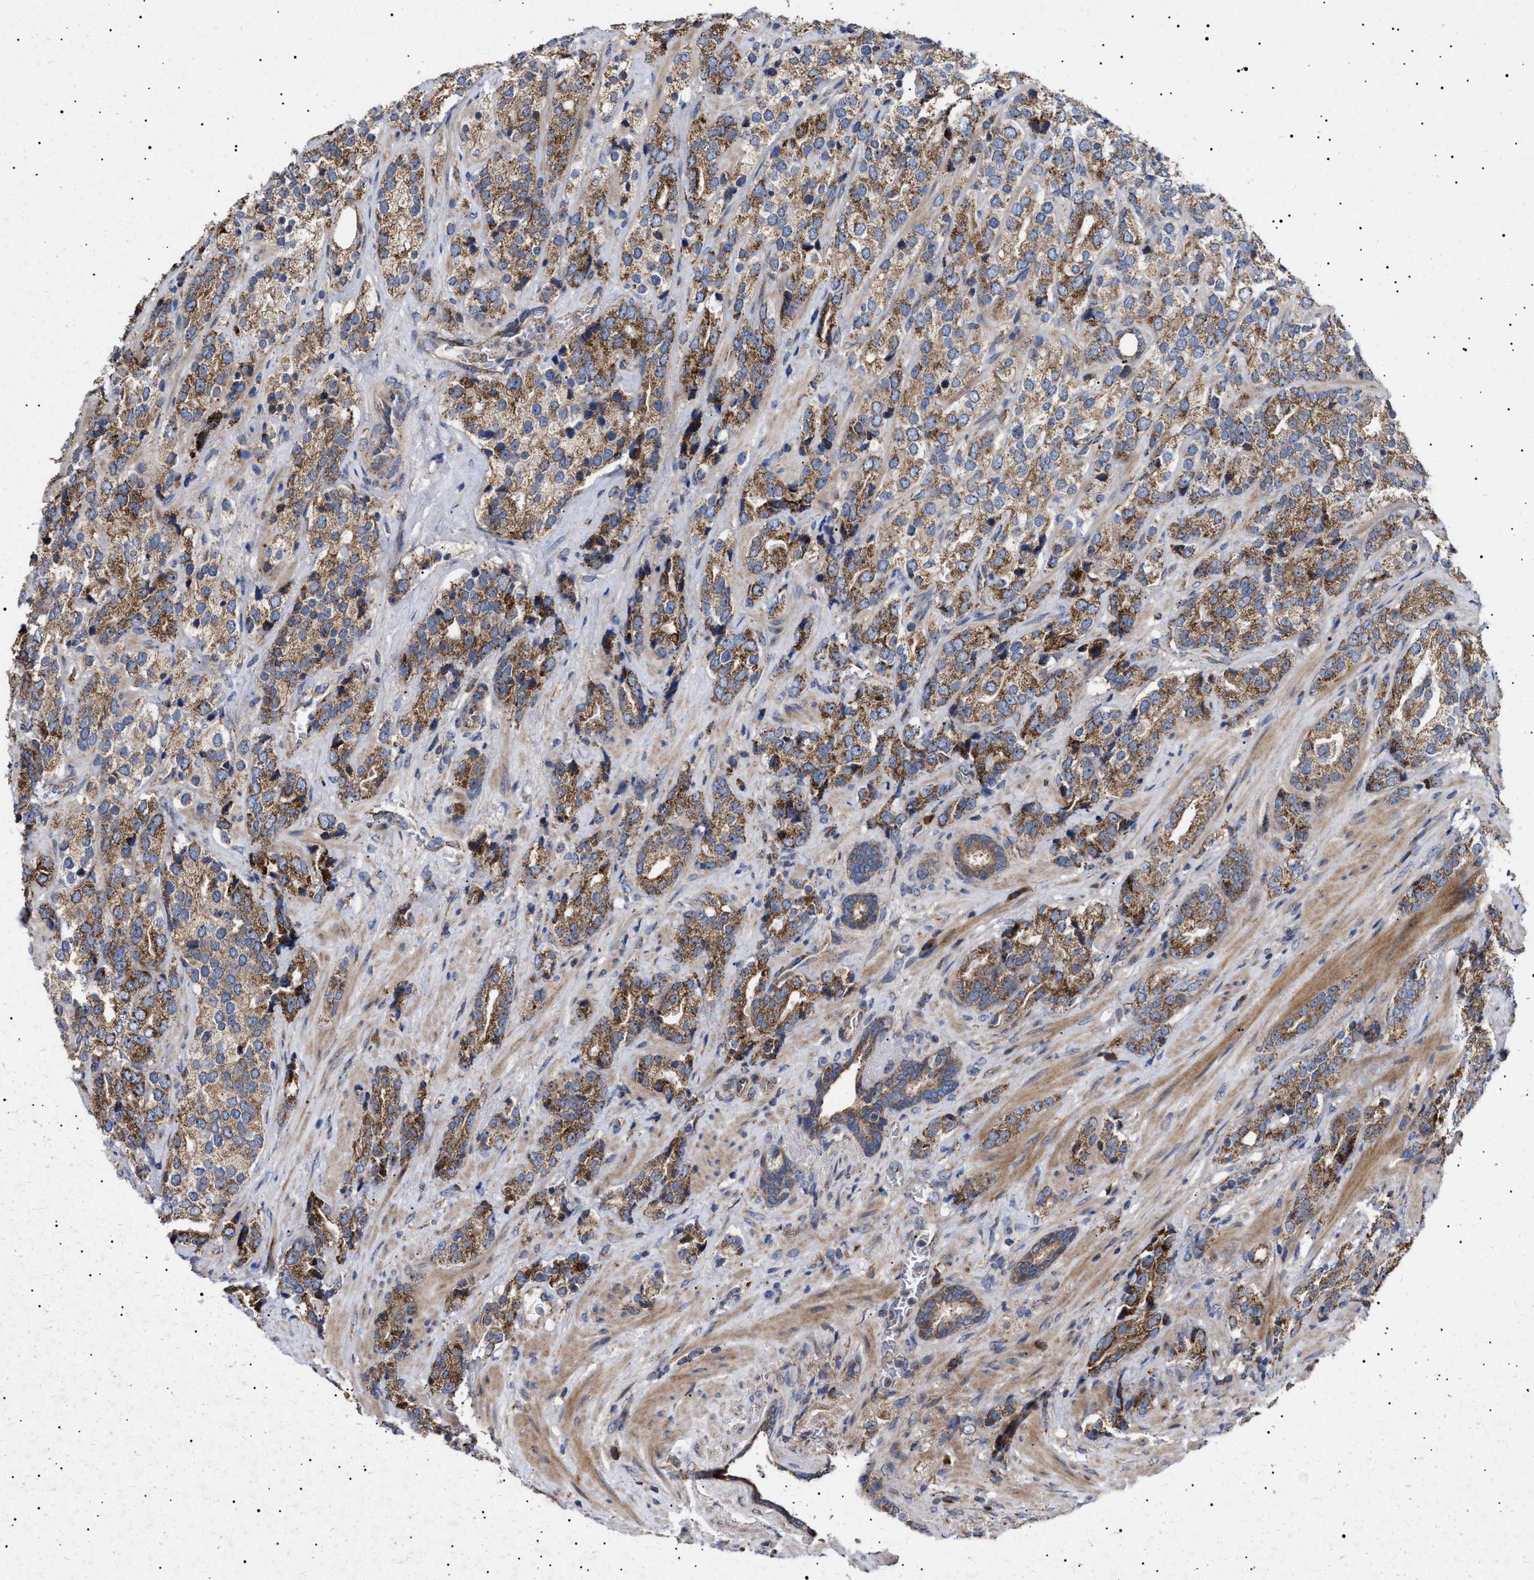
{"staining": {"intensity": "strong", "quantity": ">75%", "location": "cytoplasmic/membranous"}, "tissue": "prostate cancer", "cell_type": "Tumor cells", "image_type": "cancer", "snomed": [{"axis": "morphology", "description": "Adenocarcinoma, High grade"}, {"axis": "topography", "description": "Prostate"}], "caption": "Immunohistochemical staining of human prostate cancer reveals high levels of strong cytoplasmic/membranous protein positivity in about >75% of tumor cells.", "gene": "MRPL10", "patient": {"sex": "male", "age": 71}}